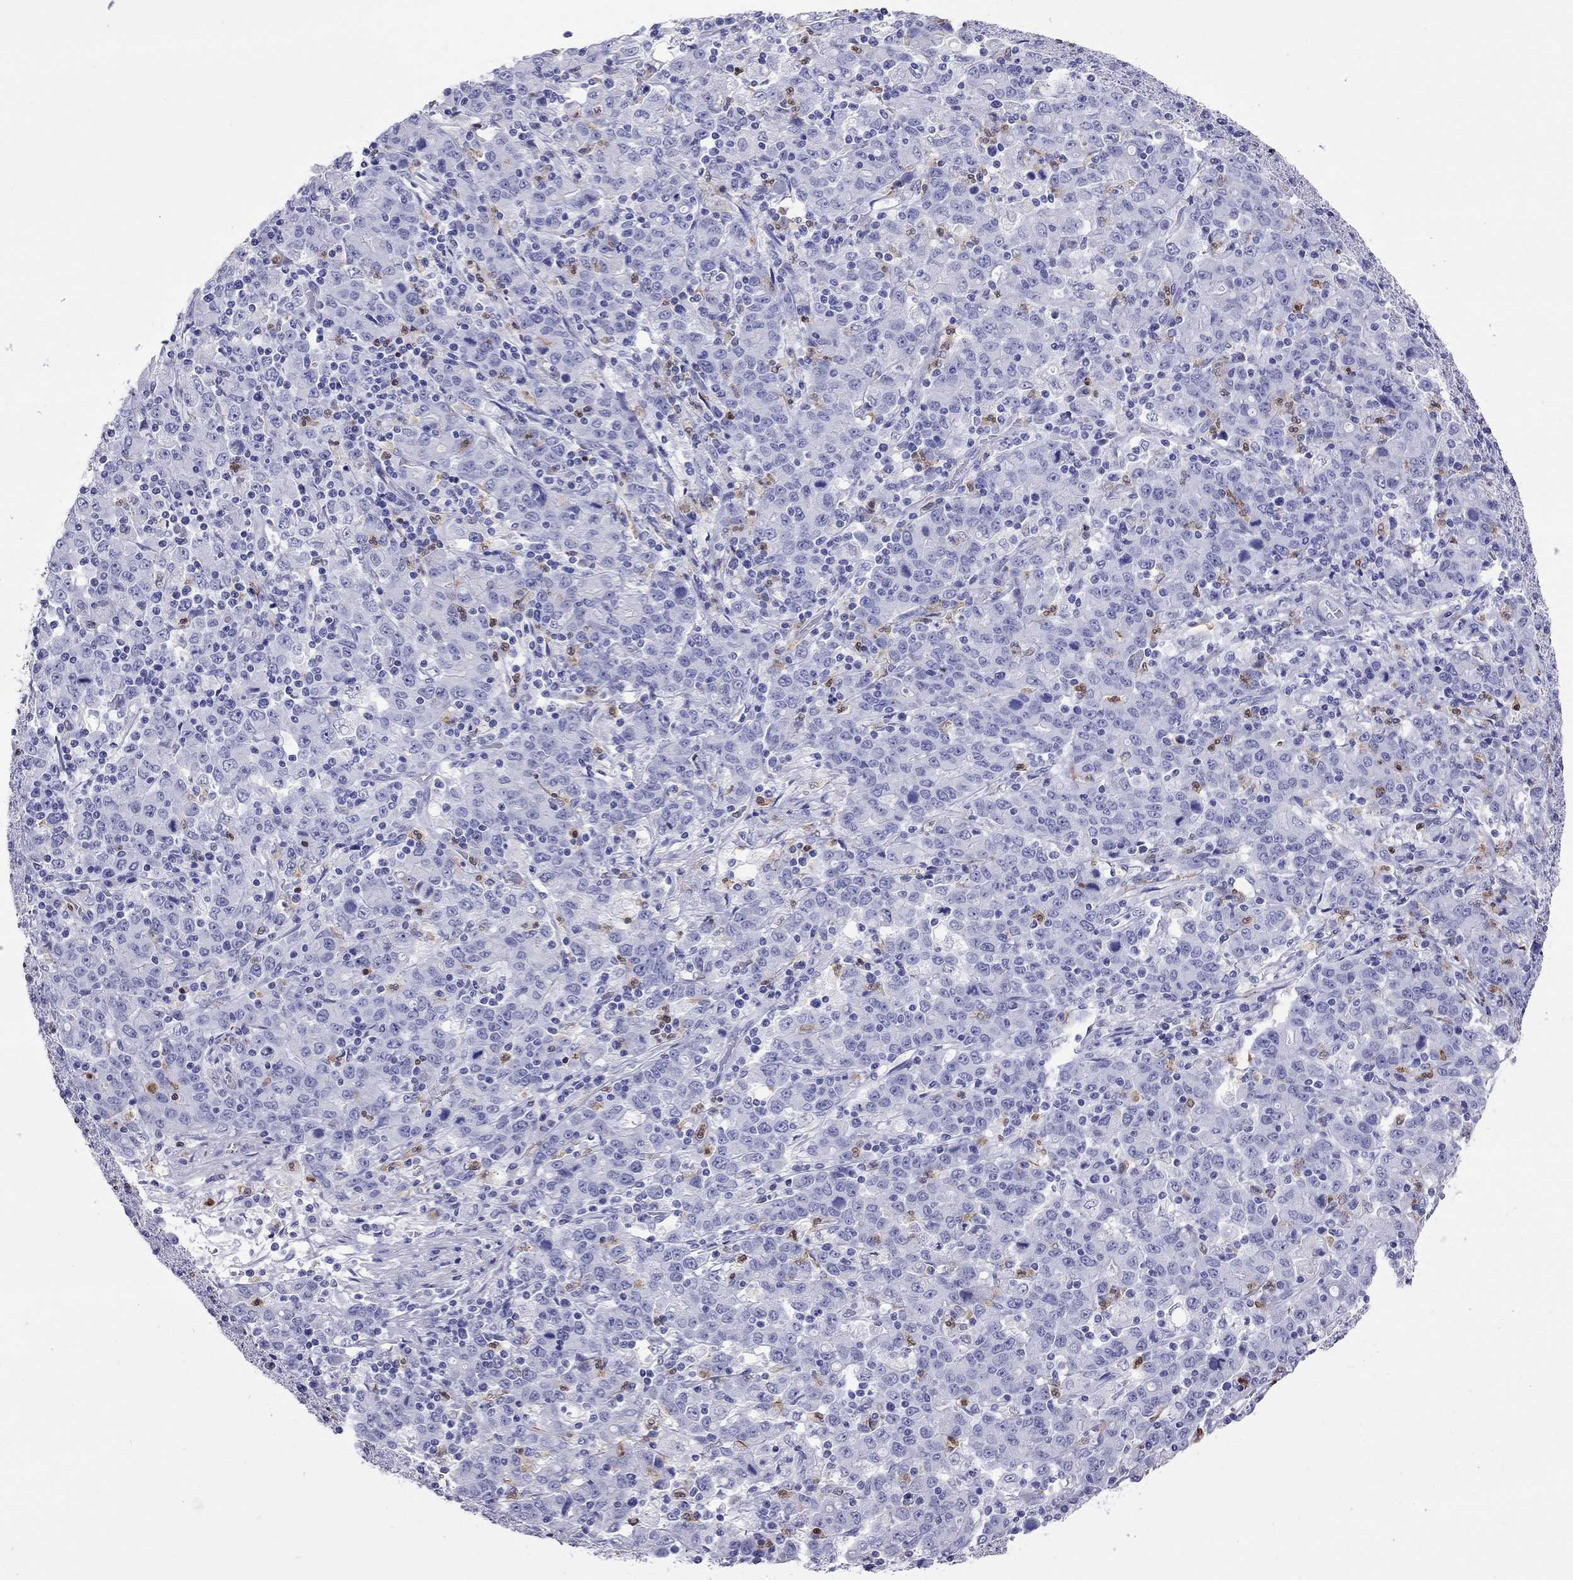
{"staining": {"intensity": "negative", "quantity": "none", "location": "none"}, "tissue": "stomach cancer", "cell_type": "Tumor cells", "image_type": "cancer", "snomed": [{"axis": "morphology", "description": "Adenocarcinoma, NOS"}, {"axis": "topography", "description": "Stomach, upper"}], "caption": "Stomach cancer (adenocarcinoma) was stained to show a protein in brown. There is no significant staining in tumor cells. (DAB (3,3'-diaminobenzidine) immunohistochemistry (IHC) visualized using brightfield microscopy, high magnification).", "gene": "SLAMF1", "patient": {"sex": "male", "age": 69}}